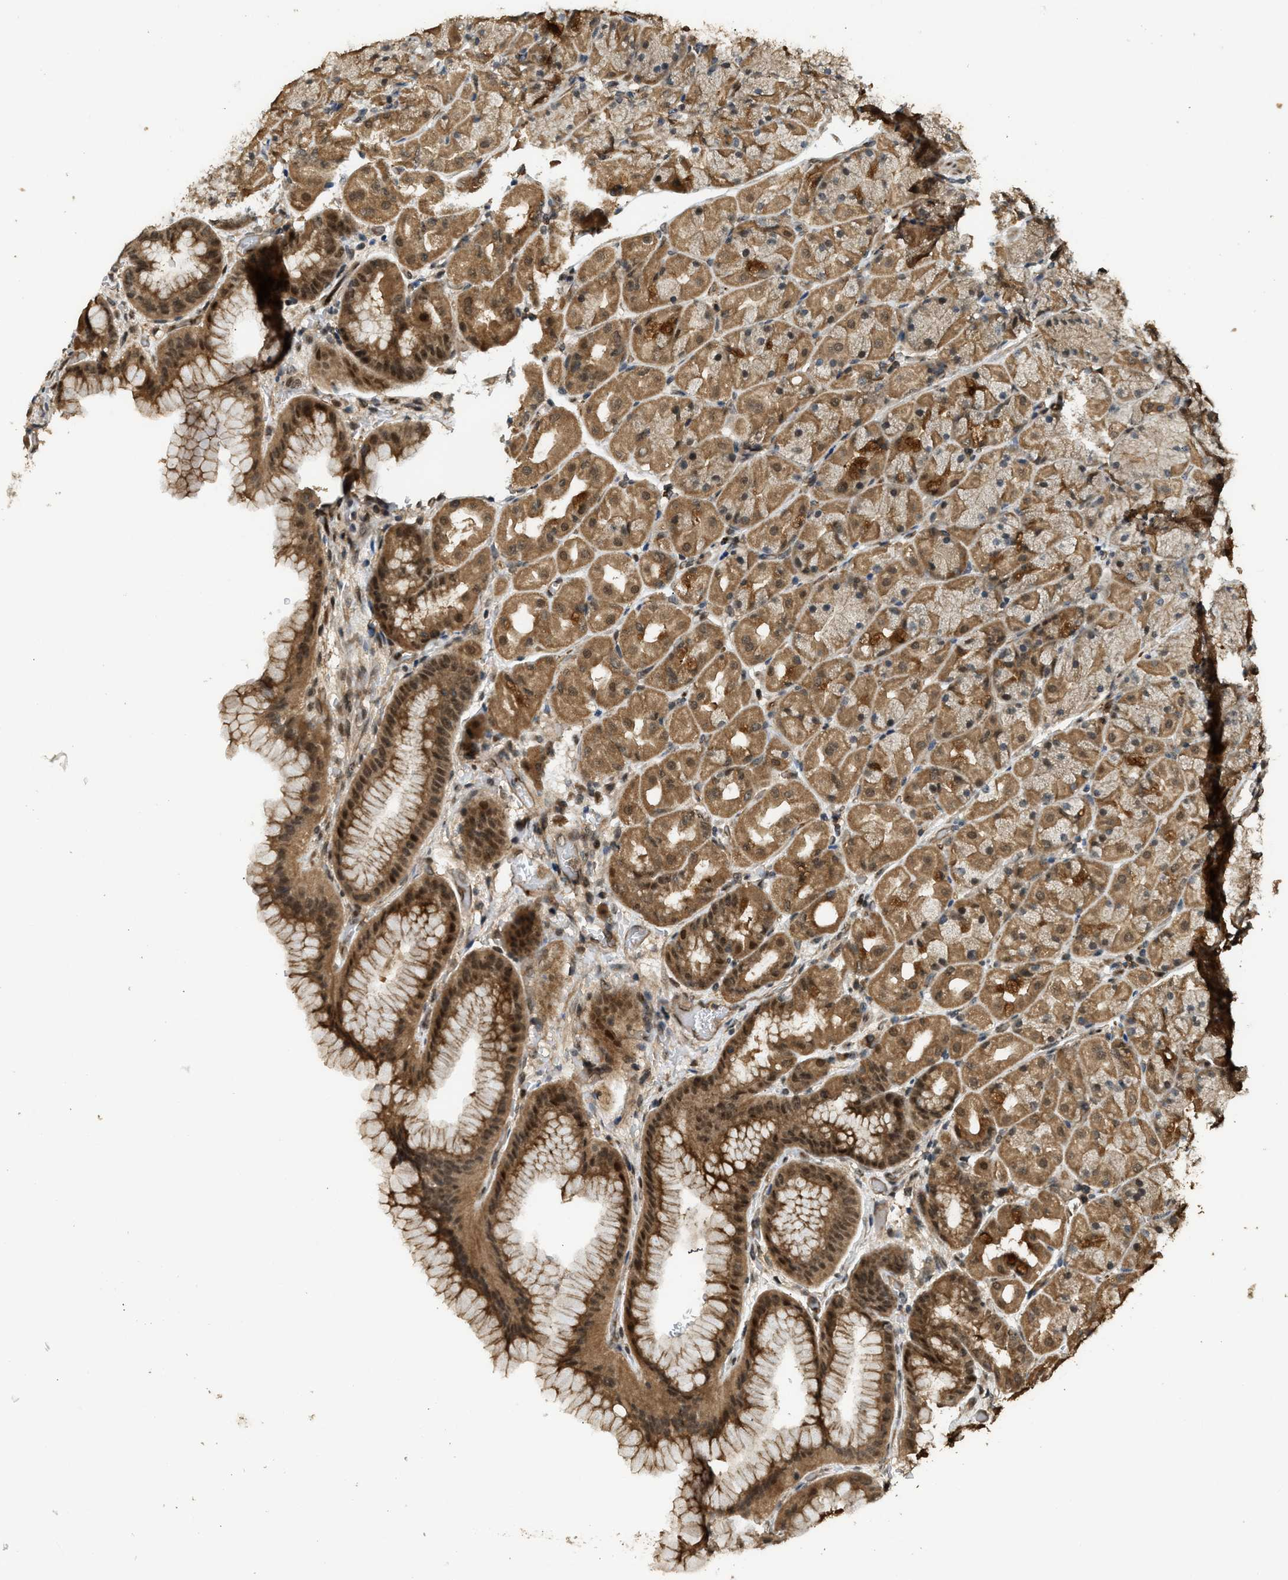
{"staining": {"intensity": "strong", "quantity": "25%-75%", "location": "cytoplasmic/membranous,nuclear"}, "tissue": "stomach", "cell_type": "Glandular cells", "image_type": "normal", "snomed": [{"axis": "morphology", "description": "Normal tissue, NOS"}, {"axis": "morphology", "description": "Carcinoid, malignant, NOS"}, {"axis": "topography", "description": "Stomach, upper"}], "caption": "The photomicrograph shows staining of benign stomach, revealing strong cytoplasmic/membranous,nuclear protein staining (brown color) within glandular cells.", "gene": "GET1", "patient": {"sex": "male", "age": 39}}